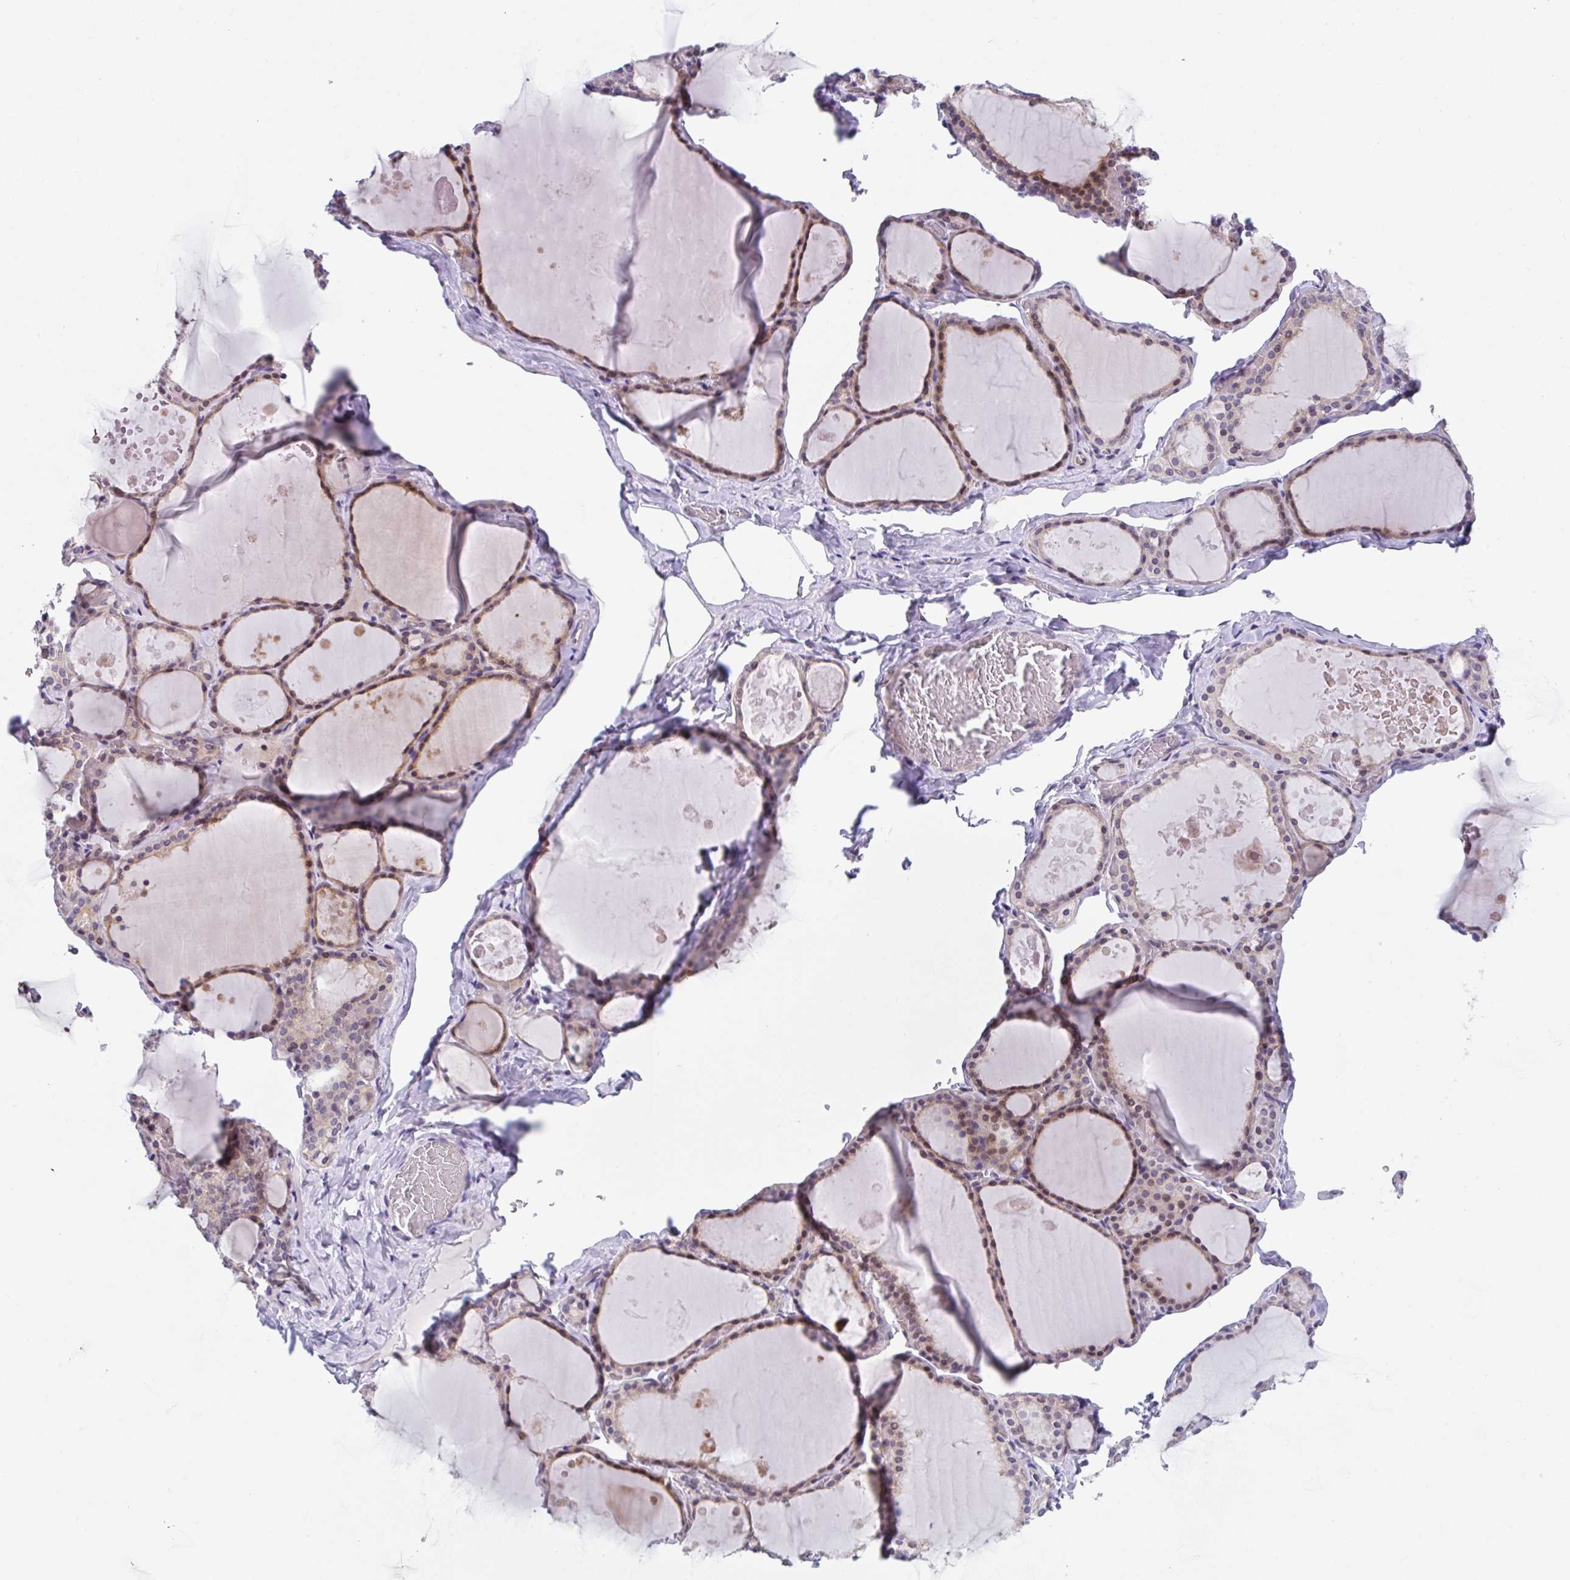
{"staining": {"intensity": "moderate", "quantity": ">75%", "location": "cytoplasmic/membranous,nuclear"}, "tissue": "thyroid gland", "cell_type": "Glandular cells", "image_type": "normal", "snomed": [{"axis": "morphology", "description": "Normal tissue, NOS"}, {"axis": "topography", "description": "Thyroid gland"}], "caption": "Protein staining of benign thyroid gland exhibits moderate cytoplasmic/membranous,nuclear positivity in about >75% of glandular cells. Using DAB (3,3'-diaminobenzidine) (brown) and hematoxylin (blue) stains, captured at high magnification using brightfield microscopy.", "gene": "RBM18", "patient": {"sex": "male", "age": 56}}